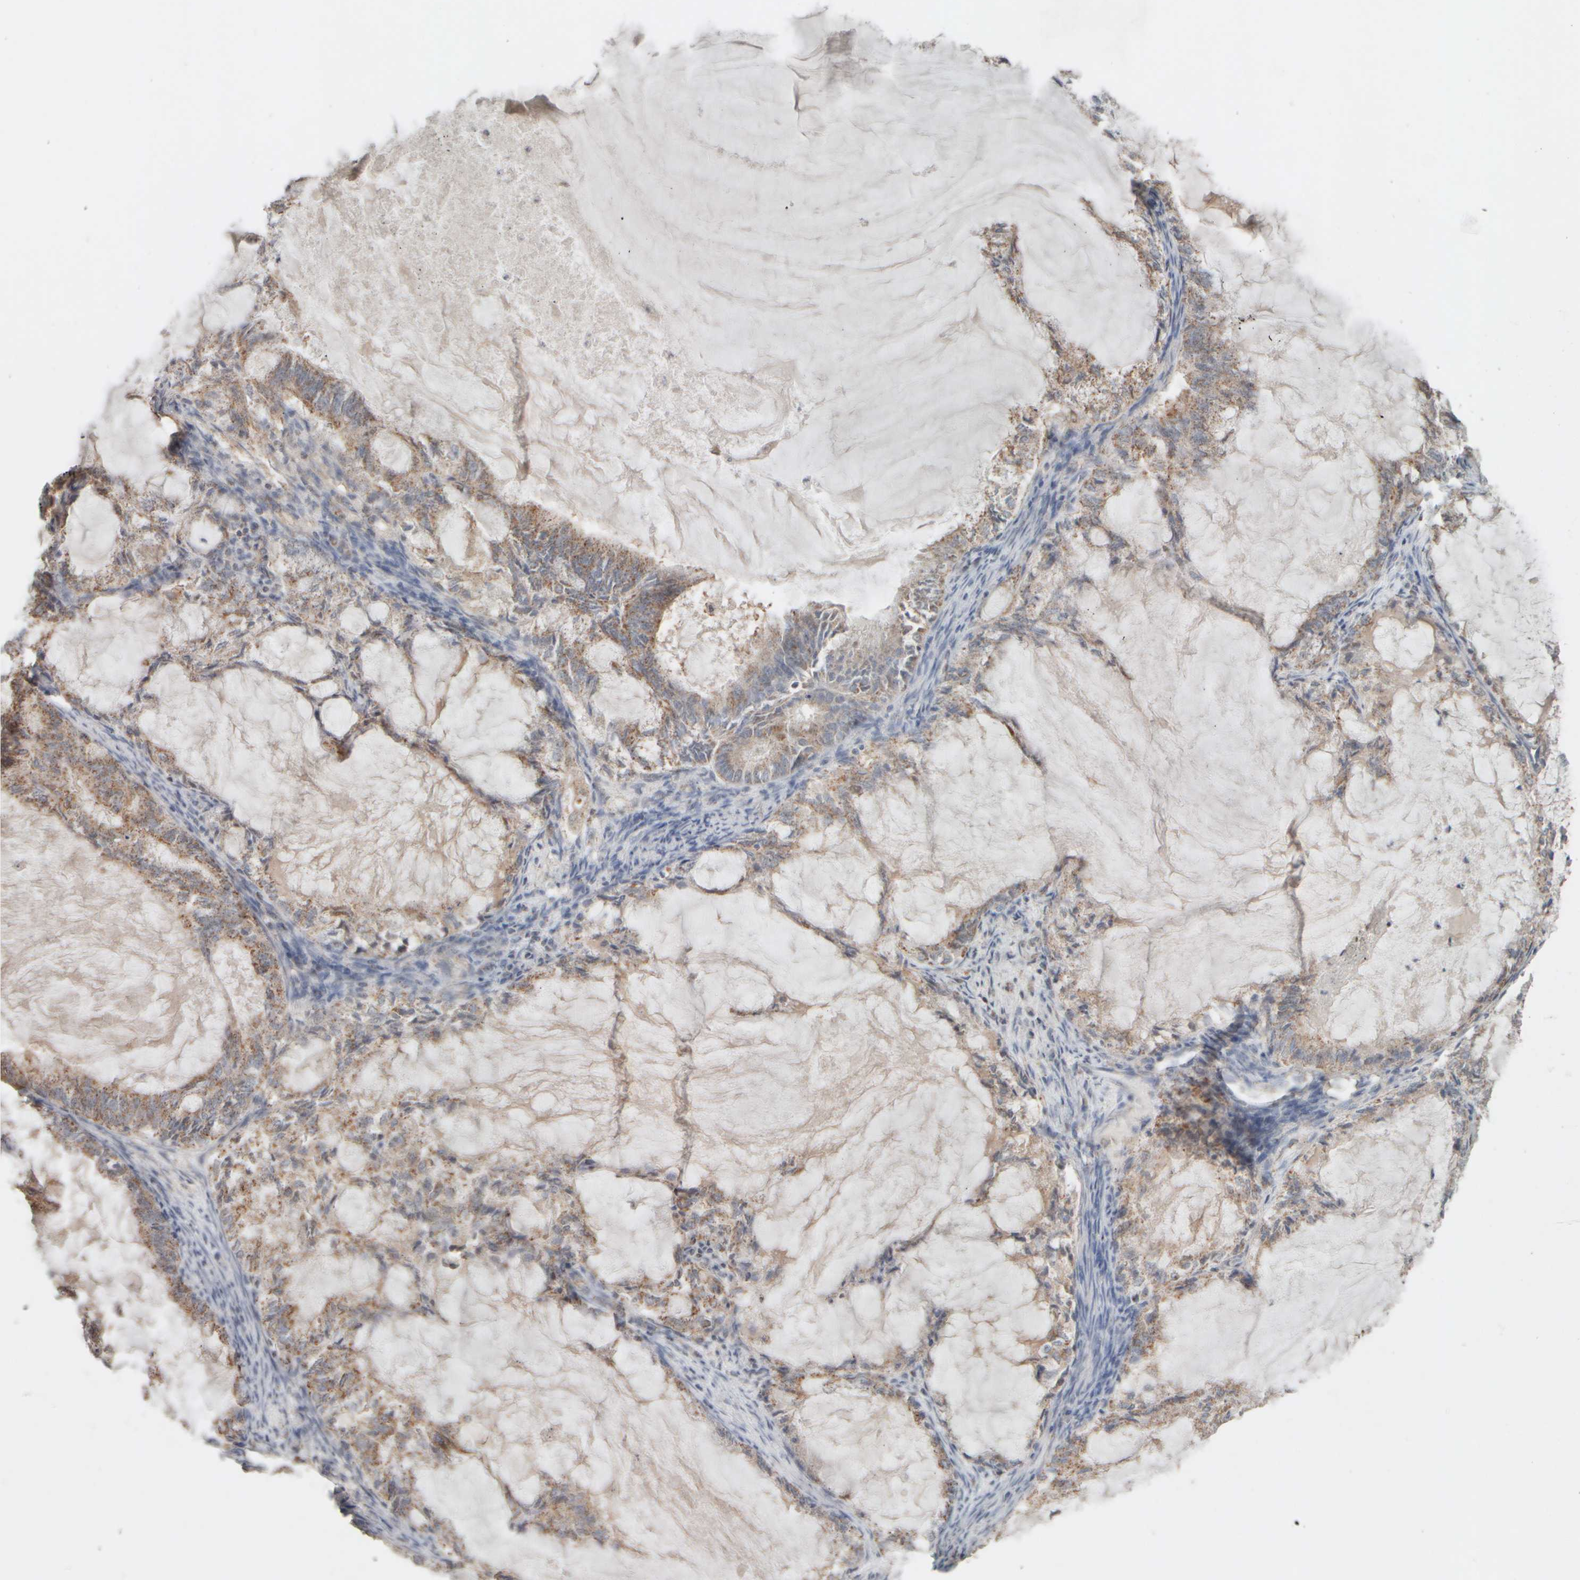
{"staining": {"intensity": "moderate", "quantity": "25%-75%", "location": "cytoplasmic/membranous"}, "tissue": "endometrial cancer", "cell_type": "Tumor cells", "image_type": "cancer", "snomed": [{"axis": "morphology", "description": "Adenocarcinoma, NOS"}, {"axis": "topography", "description": "Endometrium"}], "caption": "Endometrial cancer tissue displays moderate cytoplasmic/membranous positivity in about 25%-75% of tumor cells", "gene": "EIF2B3", "patient": {"sex": "female", "age": 86}}